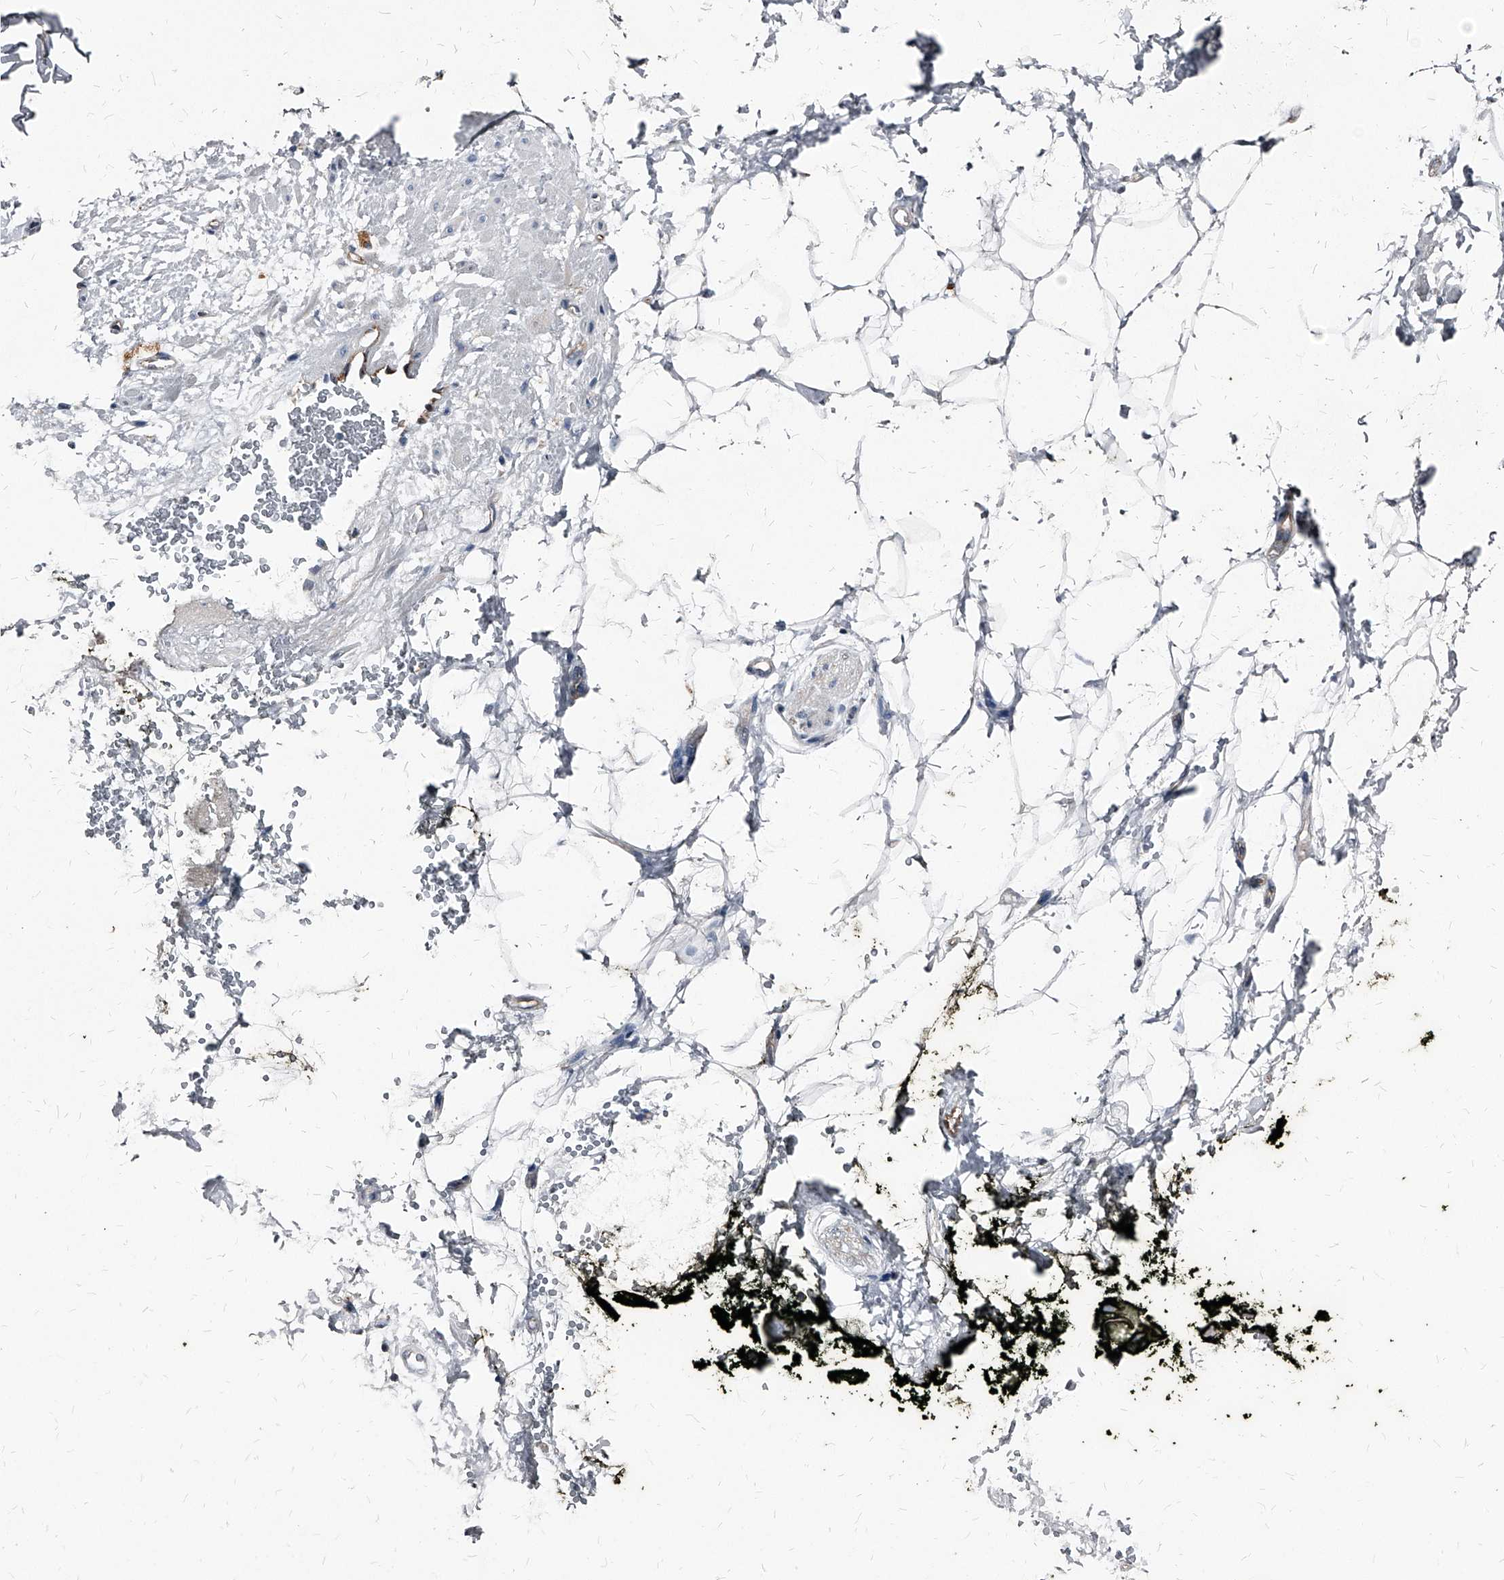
{"staining": {"intensity": "negative", "quantity": "none", "location": "none"}, "tissue": "adipose tissue", "cell_type": "Adipocytes", "image_type": "normal", "snomed": [{"axis": "morphology", "description": "Normal tissue, NOS"}, {"axis": "morphology", "description": "Adenocarcinoma, NOS"}, {"axis": "topography", "description": "Pancreas"}, {"axis": "topography", "description": "Peripheral nerve tissue"}], "caption": "Image shows no protein staining in adipocytes of normal adipose tissue.", "gene": "PGLYRP3", "patient": {"sex": "male", "age": 59}}